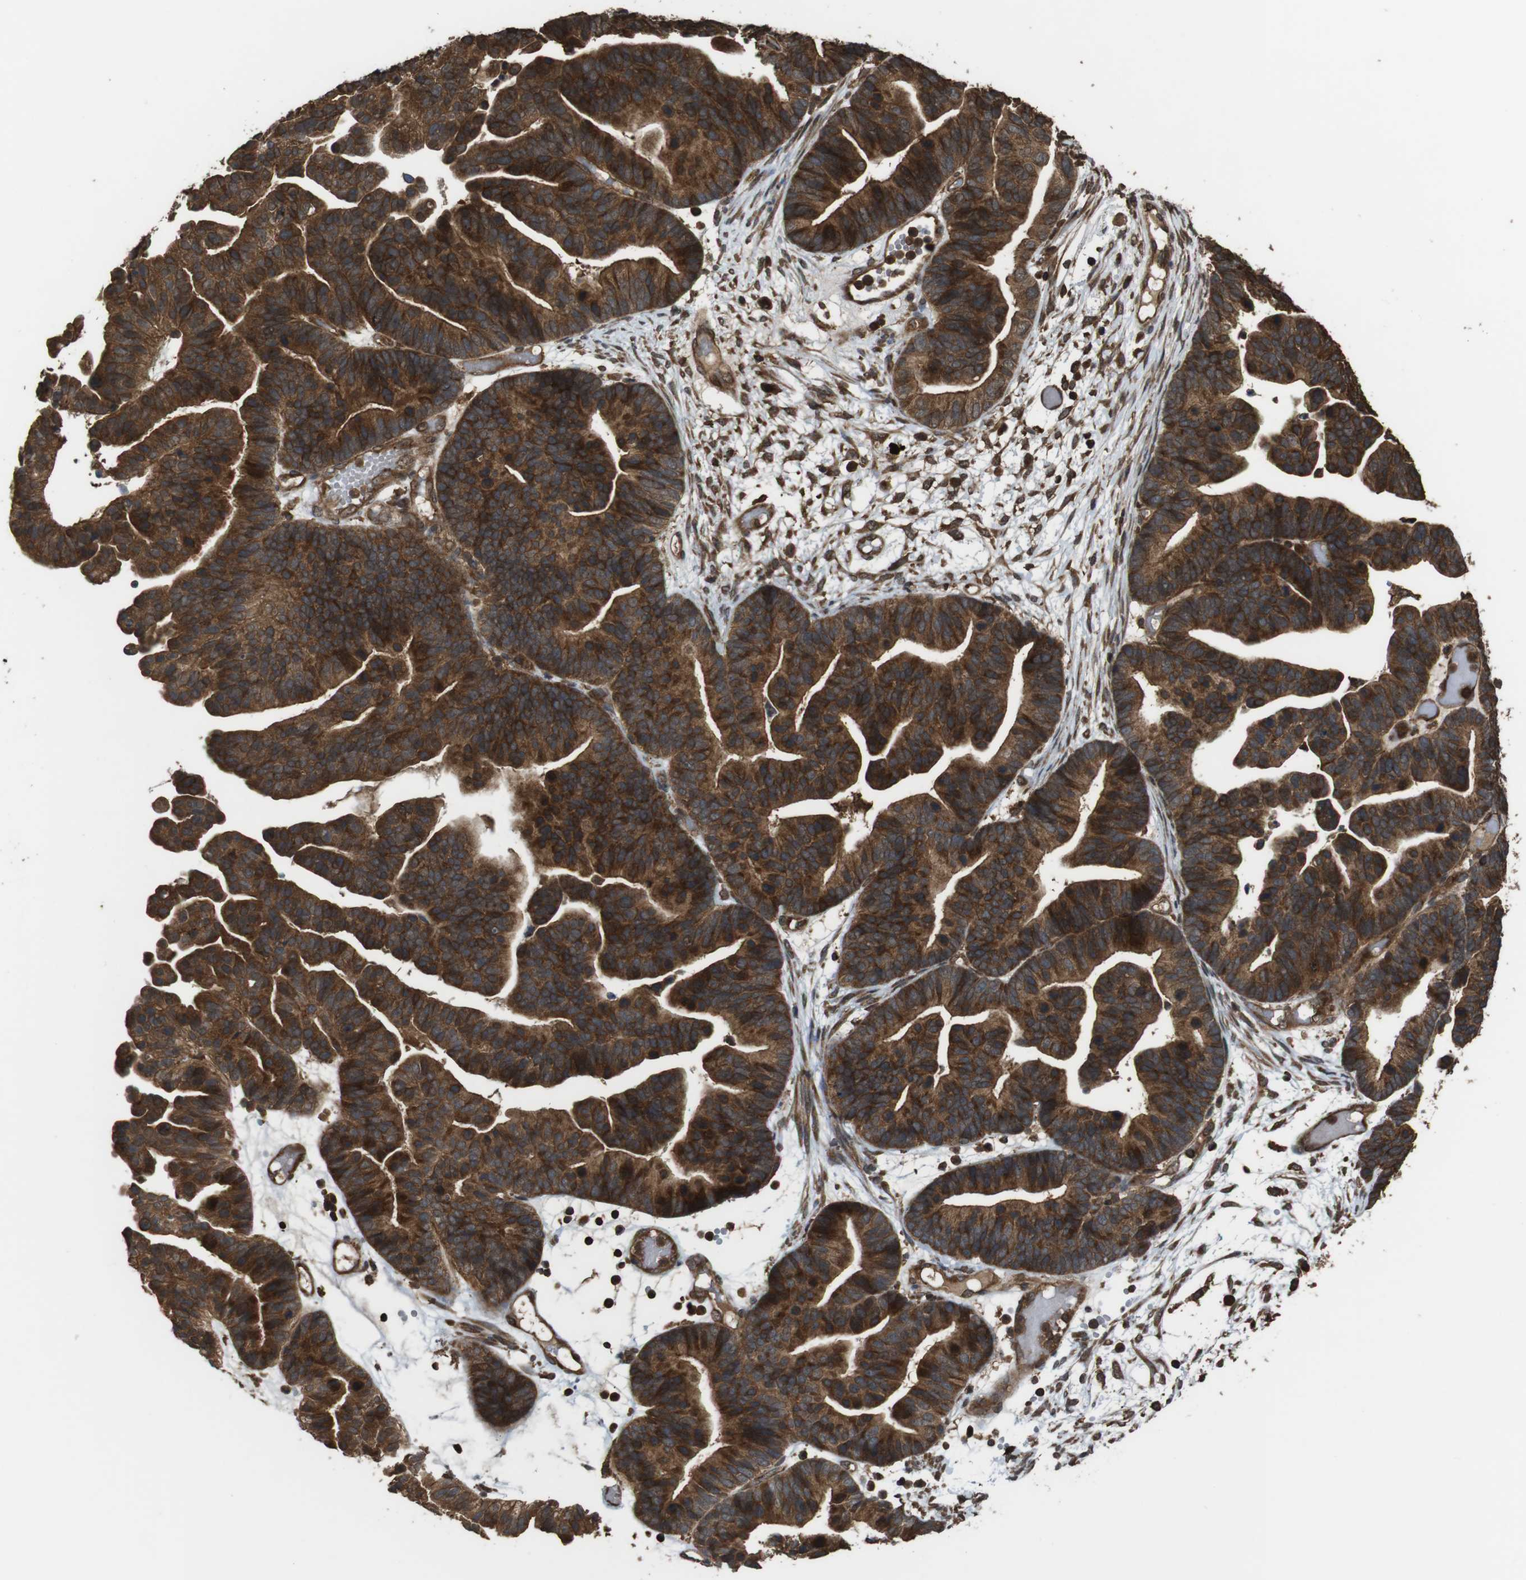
{"staining": {"intensity": "strong", "quantity": ">75%", "location": "cytoplasmic/membranous"}, "tissue": "ovarian cancer", "cell_type": "Tumor cells", "image_type": "cancer", "snomed": [{"axis": "morphology", "description": "Cystadenocarcinoma, serous, NOS"}, {"axis": "topography", "description": "Ovary"}], "caption": "Immunohistochemical staining of ovarian serous cystadenocarcinoma demonstrates high levels of strong cytoplasmic/membranous protein staining in approximately >75% of tumor cells.", "gene": "BAG4", "patient": {"sex": "female", "age": 56}}